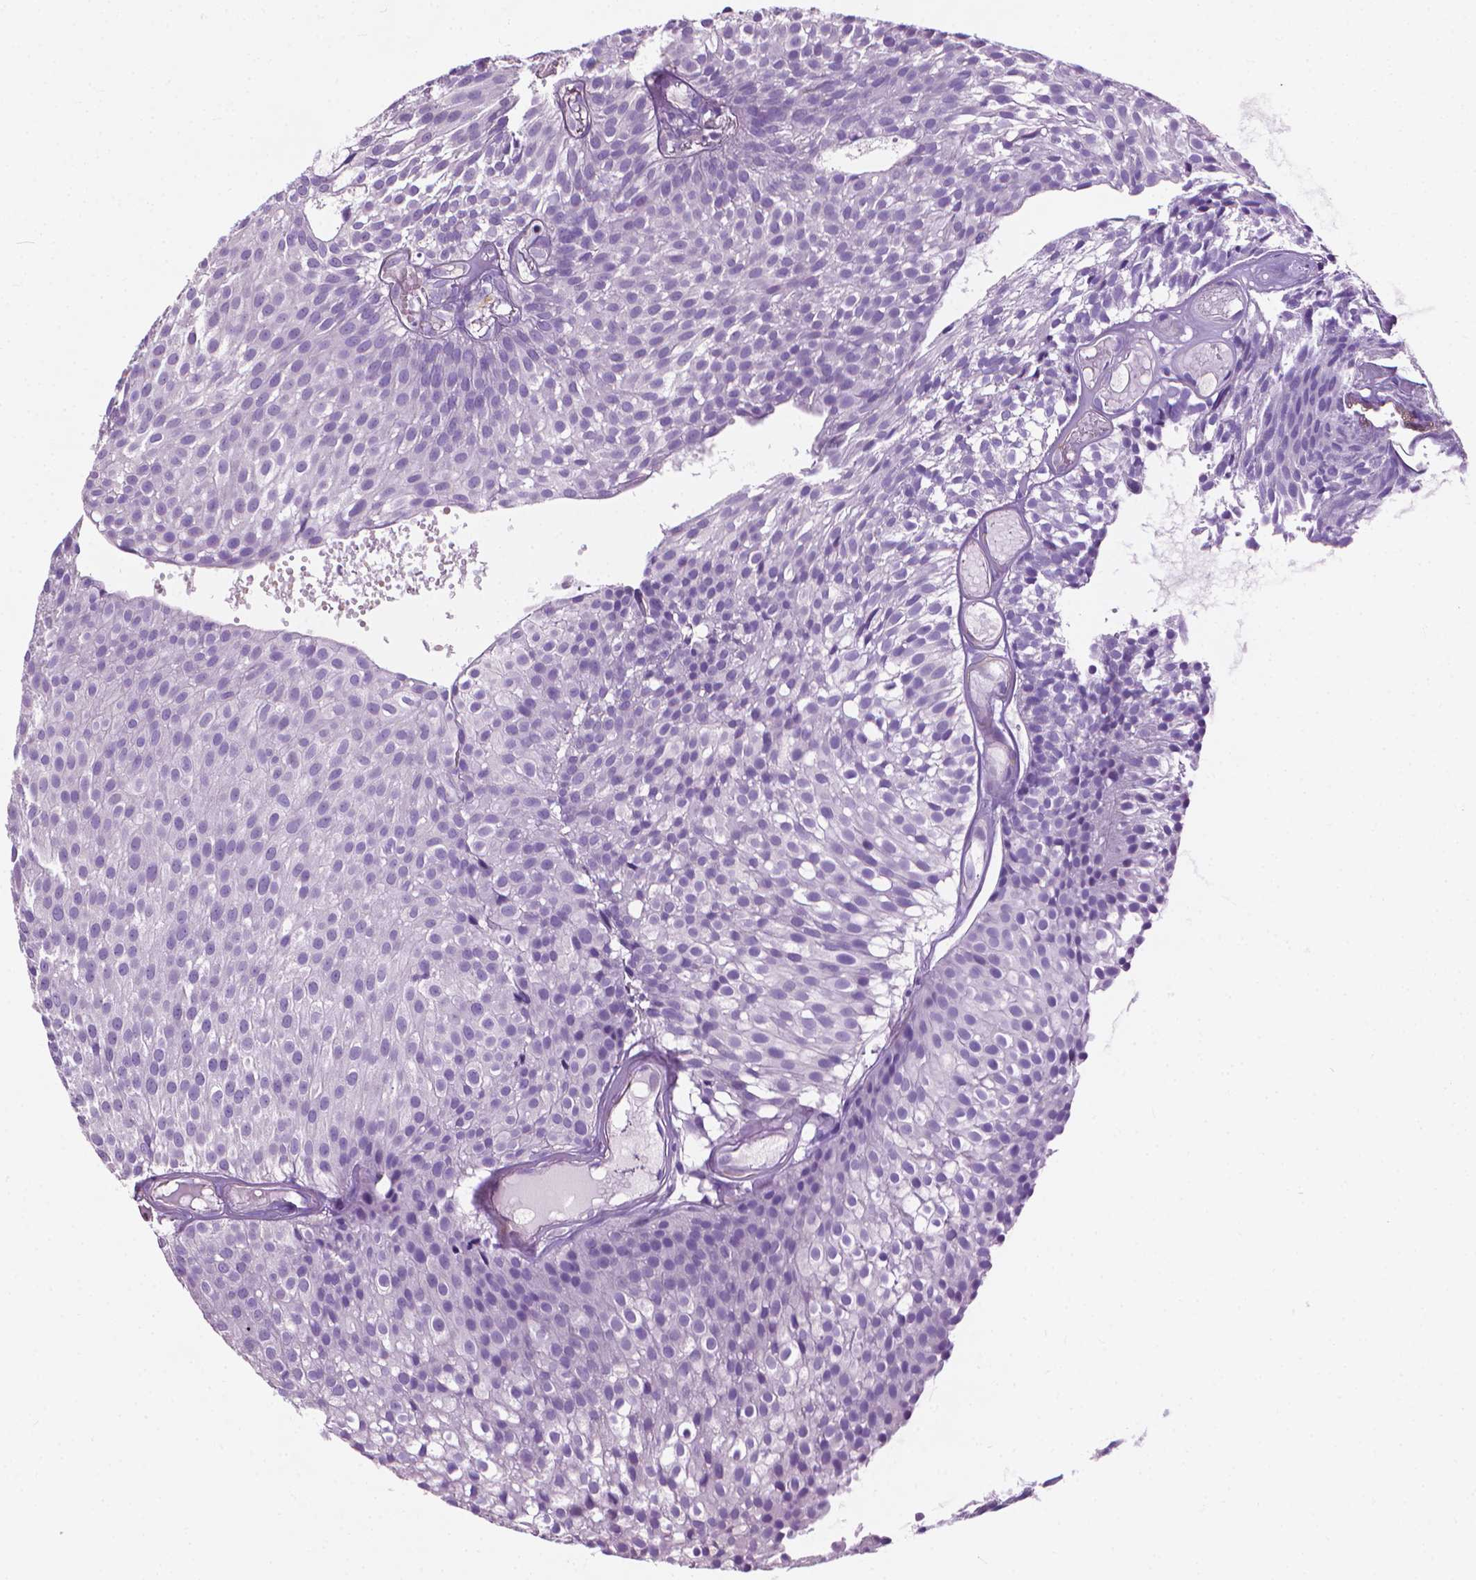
{"staining": {"intensity": "negative", "quantity": "none", "location": "none"}, "tissue": "urothelial cancer", "cell_type": "Tumor cells", "image_type": "cancer", "snomed": [{"axis": "morphology", "description": "Urothelial carcinoma, Low grade"}, {"axis": "topography", "description": "Urinary bladder"}], "caption": "This is a image of immunohistochemistry (IHC) staining of urothelial cancer, which shows no positivity in tumor cells. (Brightfield microscopy of DAB immunohistochemistry at high magnification).", "gene": "KRT73", "patient": {"sex": "male", "age": 63}}